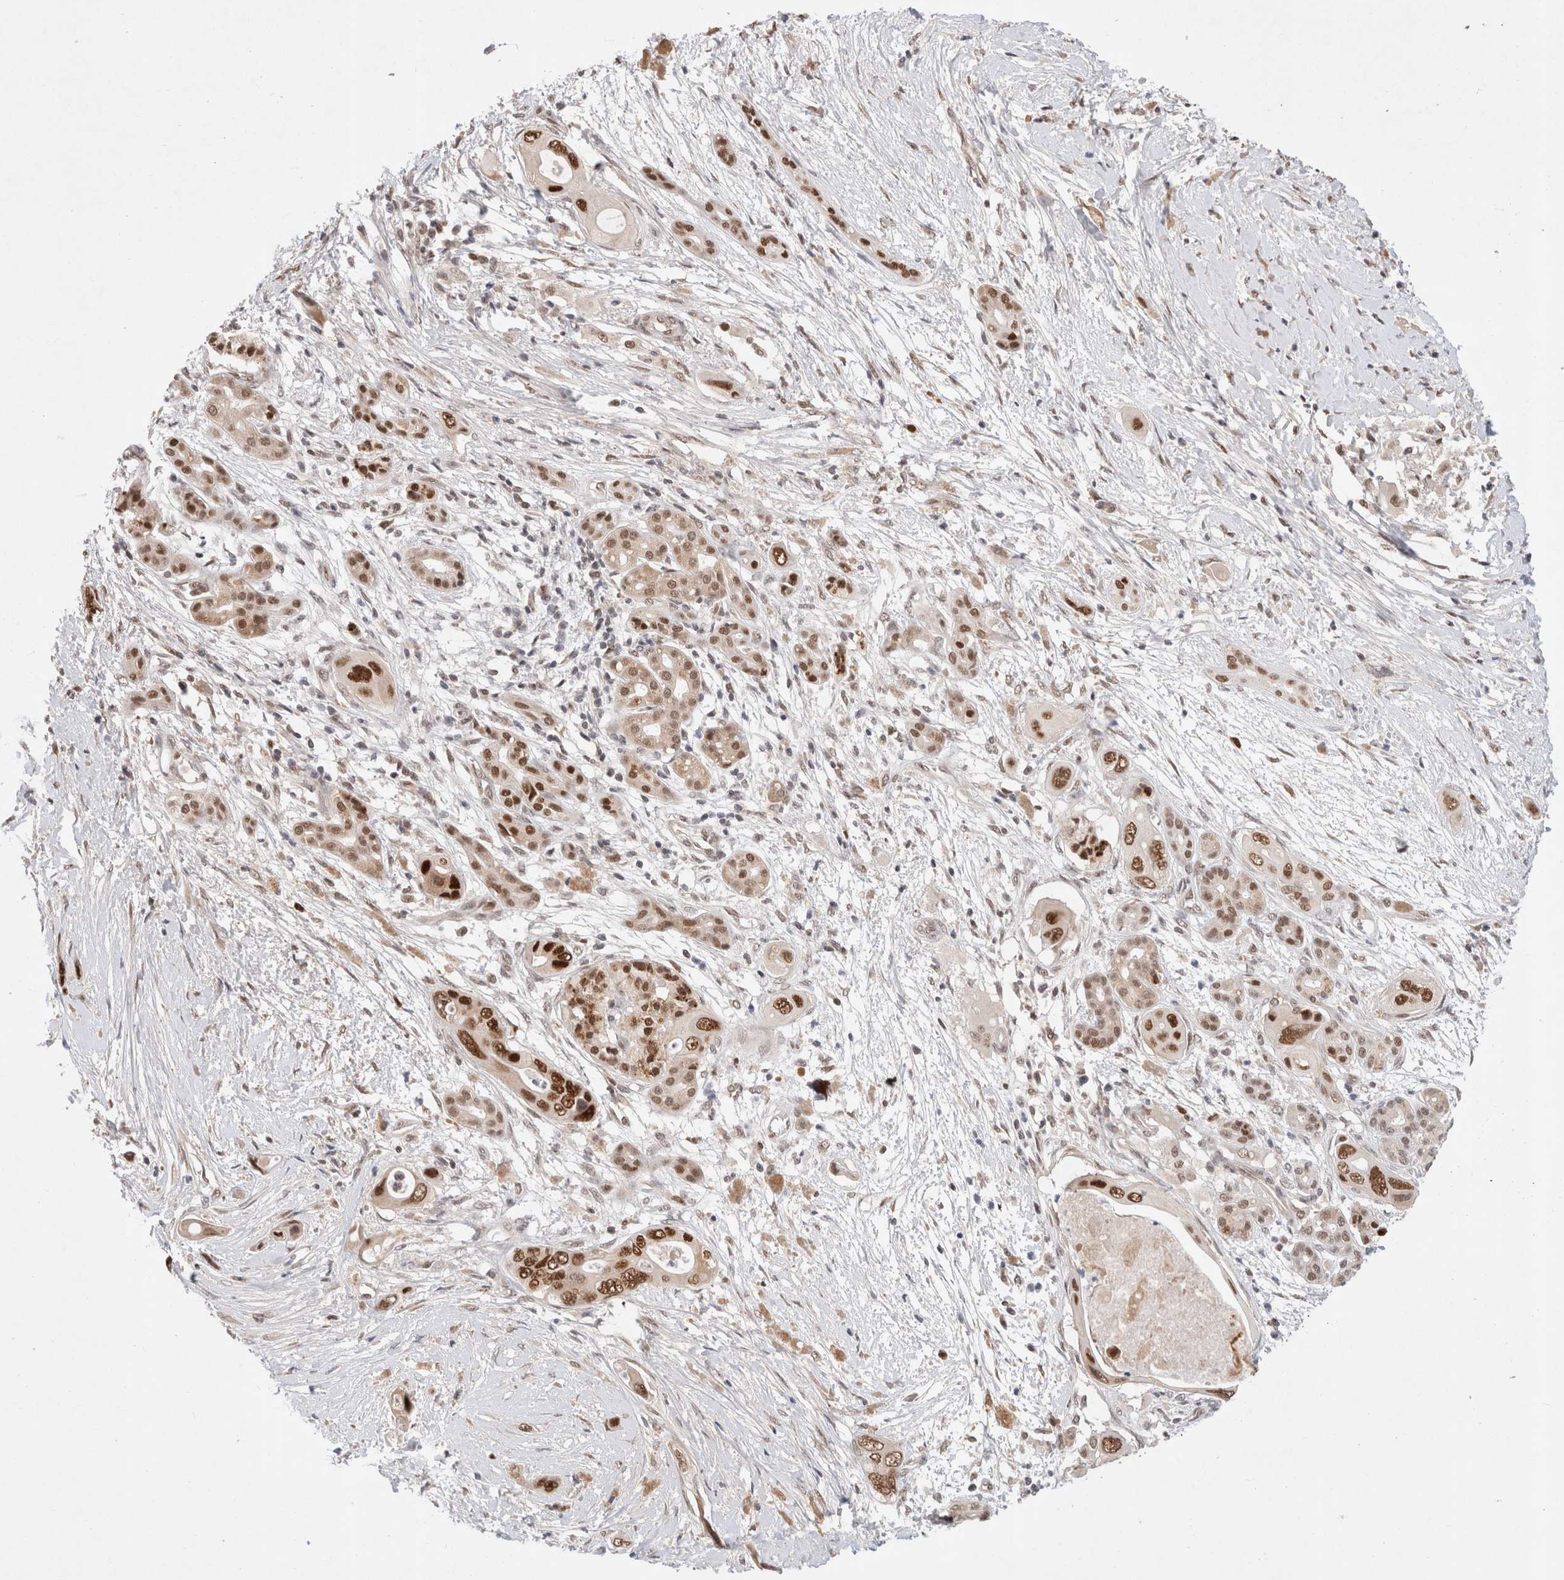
{"staining": {"intensity": "strong", "quantity": ">75%", "location": "nuclear"}, "tissue": "pancreatic cancer", "cell_type": "Tumor cells", "image_type": "cancer", "snomed": [{"axis": "morphology", "description": "Adenocarcinoma, NOS"}, {"axis": "topography", "description": "Pancreas"}], "caption": "The image exhibits immunohistochemical staining of pancreatic cancer (adenocarcinoma). There is strong nuclear staining is identified in about >75% of tumor cells. (DAB IHC, brown staining for protein, blue staining for nuclei).", "gene": "GTF2I", "patient": {"sex": "male", "age": 66}}